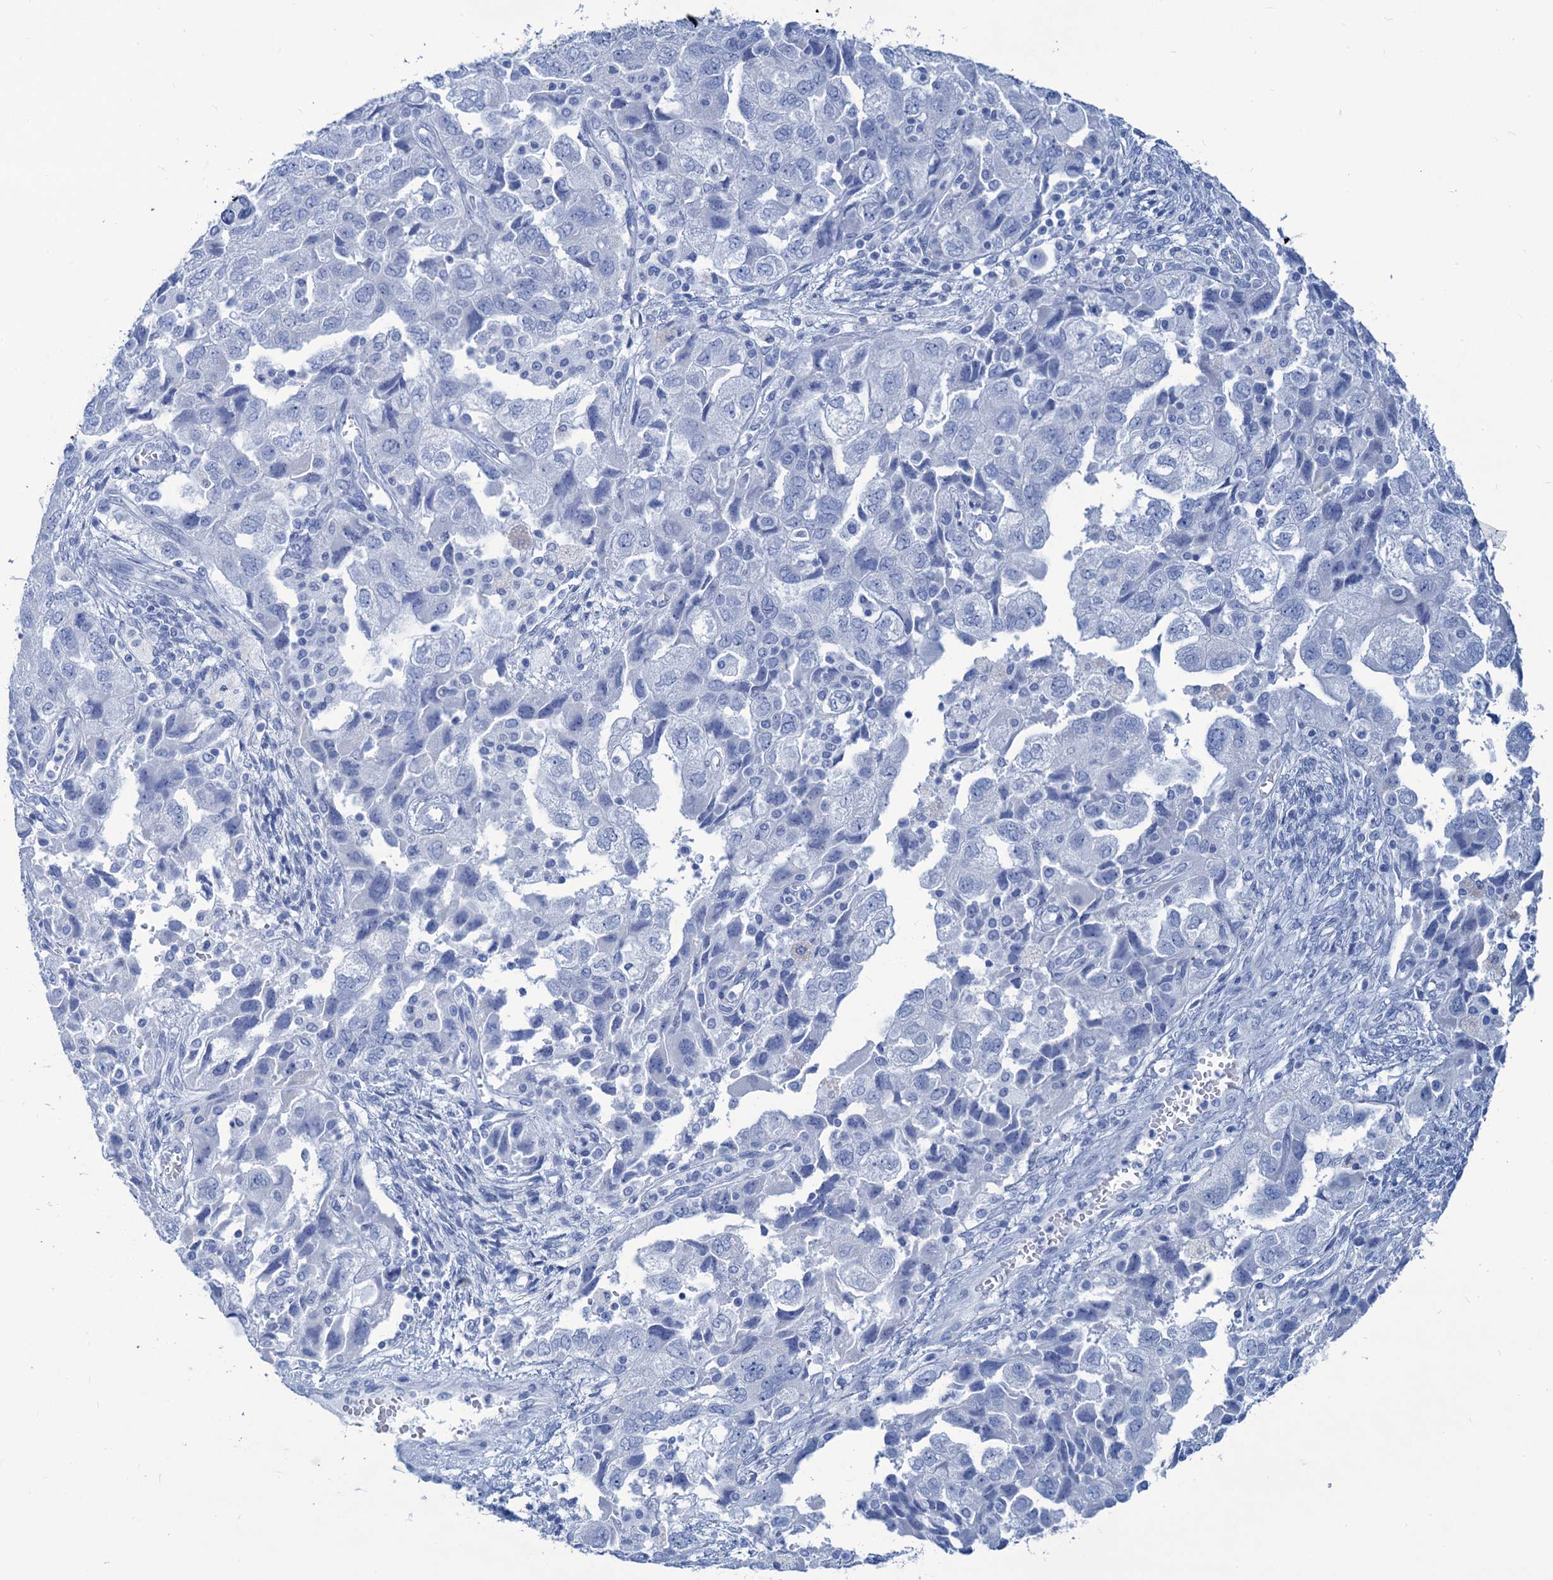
{"staining": {"intensity": "negative", "quantity": "none", "location": "none"}, "tissue": "ovarian cancer", "cell_type": "Tumor cells", "image_type": "cancer", "snomed": [{"axis": "morphology", "description": "Carcinoma, NOS"}, {"axis": "morphology", "description": "Cystadenocarcinoma, serous, NOS"}, {"axis": "topography", "description": "Ovary"}], "caption": "Photomicrograph shows no significant protein staining in tumor cells of ovarian cancer (carcinoma). Brightfield microscopy of IHC stained with DAB (brown) and hematoxylin (blue), captured at high magnification.", "gene": "CABYR", "patient": {"sex": "female", "age": 69}}